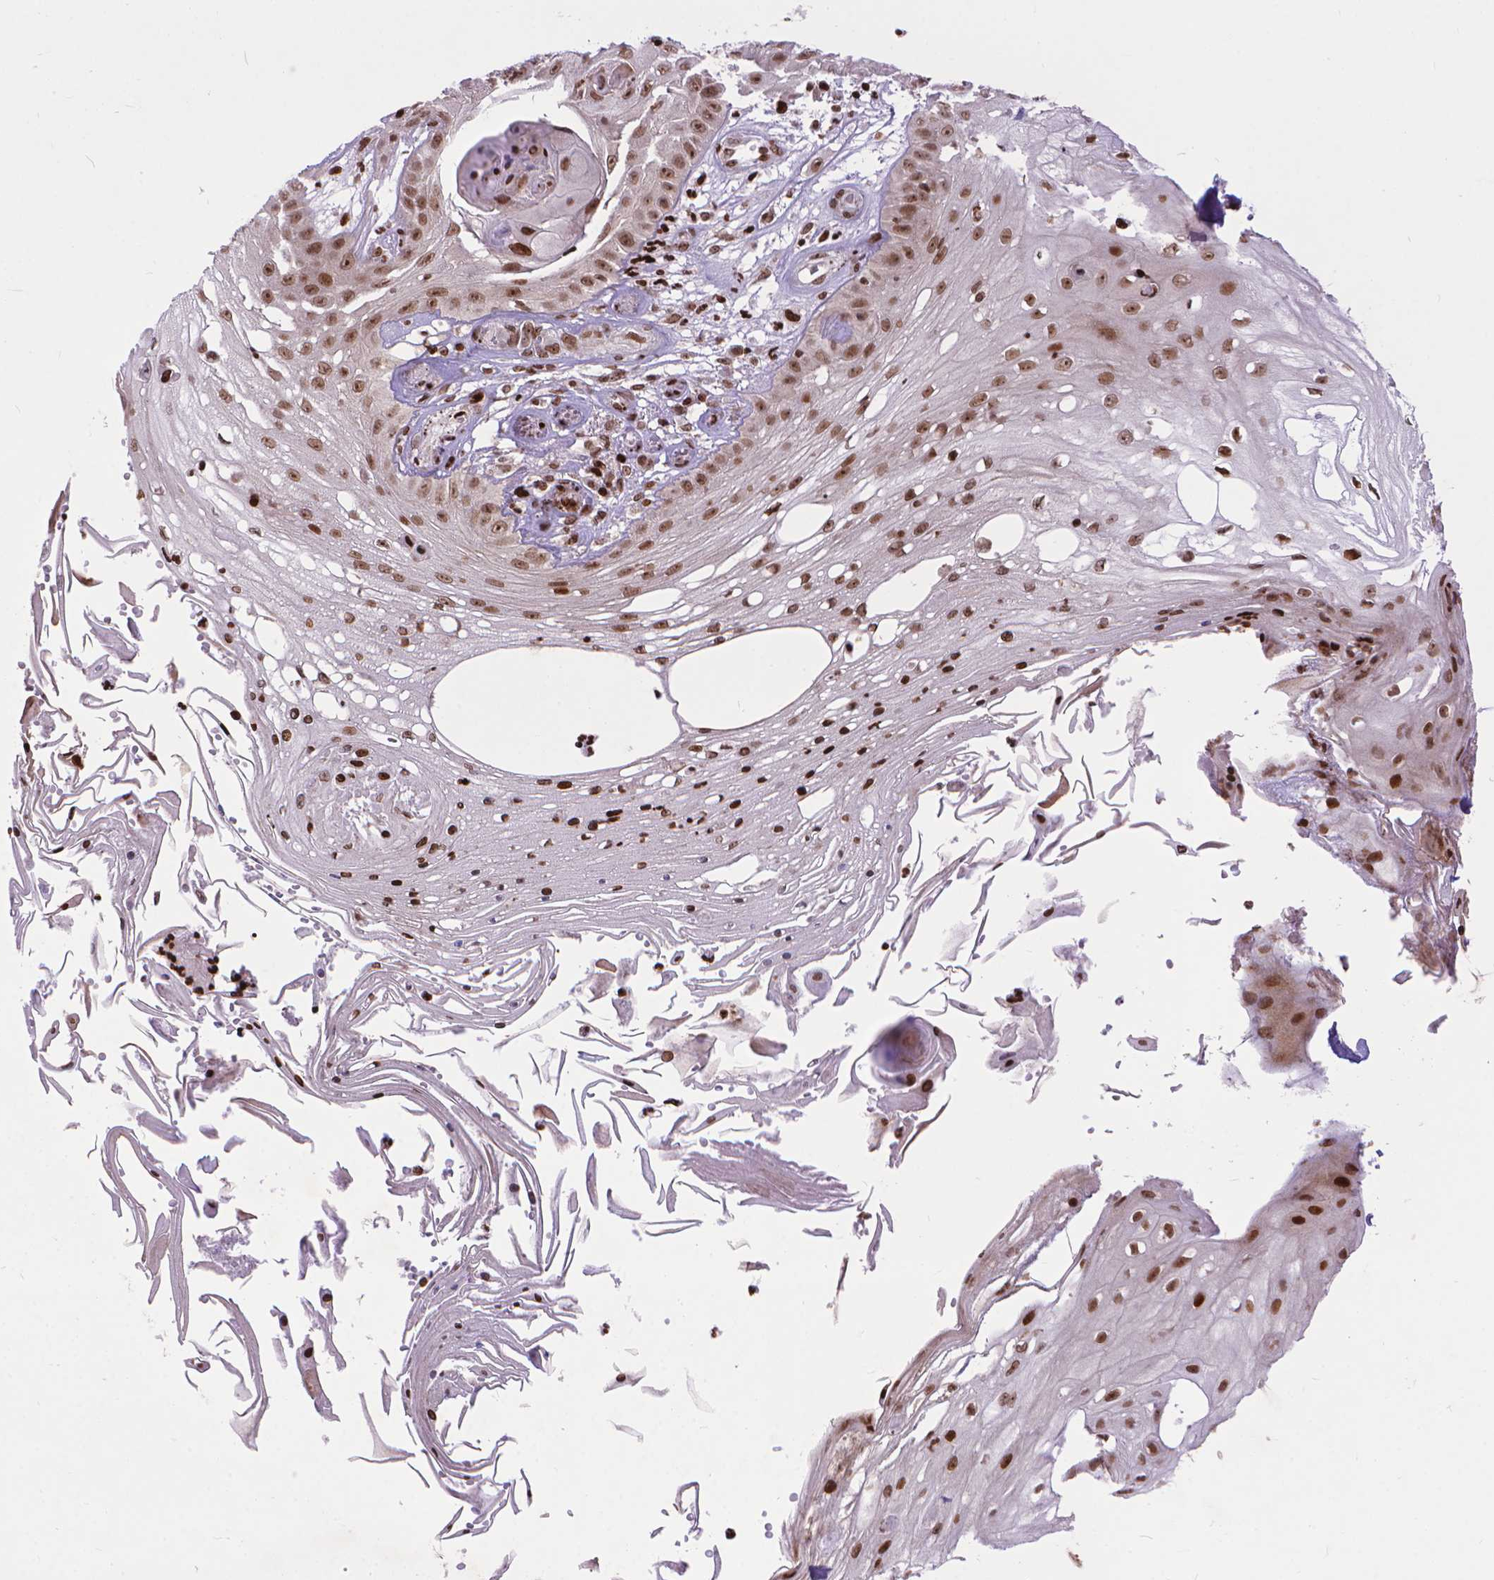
{"staining": {"intensity": "moderate", "quantity": ">75%", "location": "nuclear"}, "tissue": "skin cancer", "cell_type": "Tumor cells", "image_type": "cancer", "snomed": [{"axis": "morphology", "description": "Squamous cell carcinoma, NOS"}, {"axis": "topography", "description": "Skin"}], "caption": "Immunohistochemical staining of skin cancer (squamous cell carcinoma) displays medium levels of moderate nuclear protein expression in approximately >75% of tumor cells. (Brightfield microscopy of DAB IHC at high magnification).", "gene": "AMER1", "patient": {"sex": "male", "age": 70}}